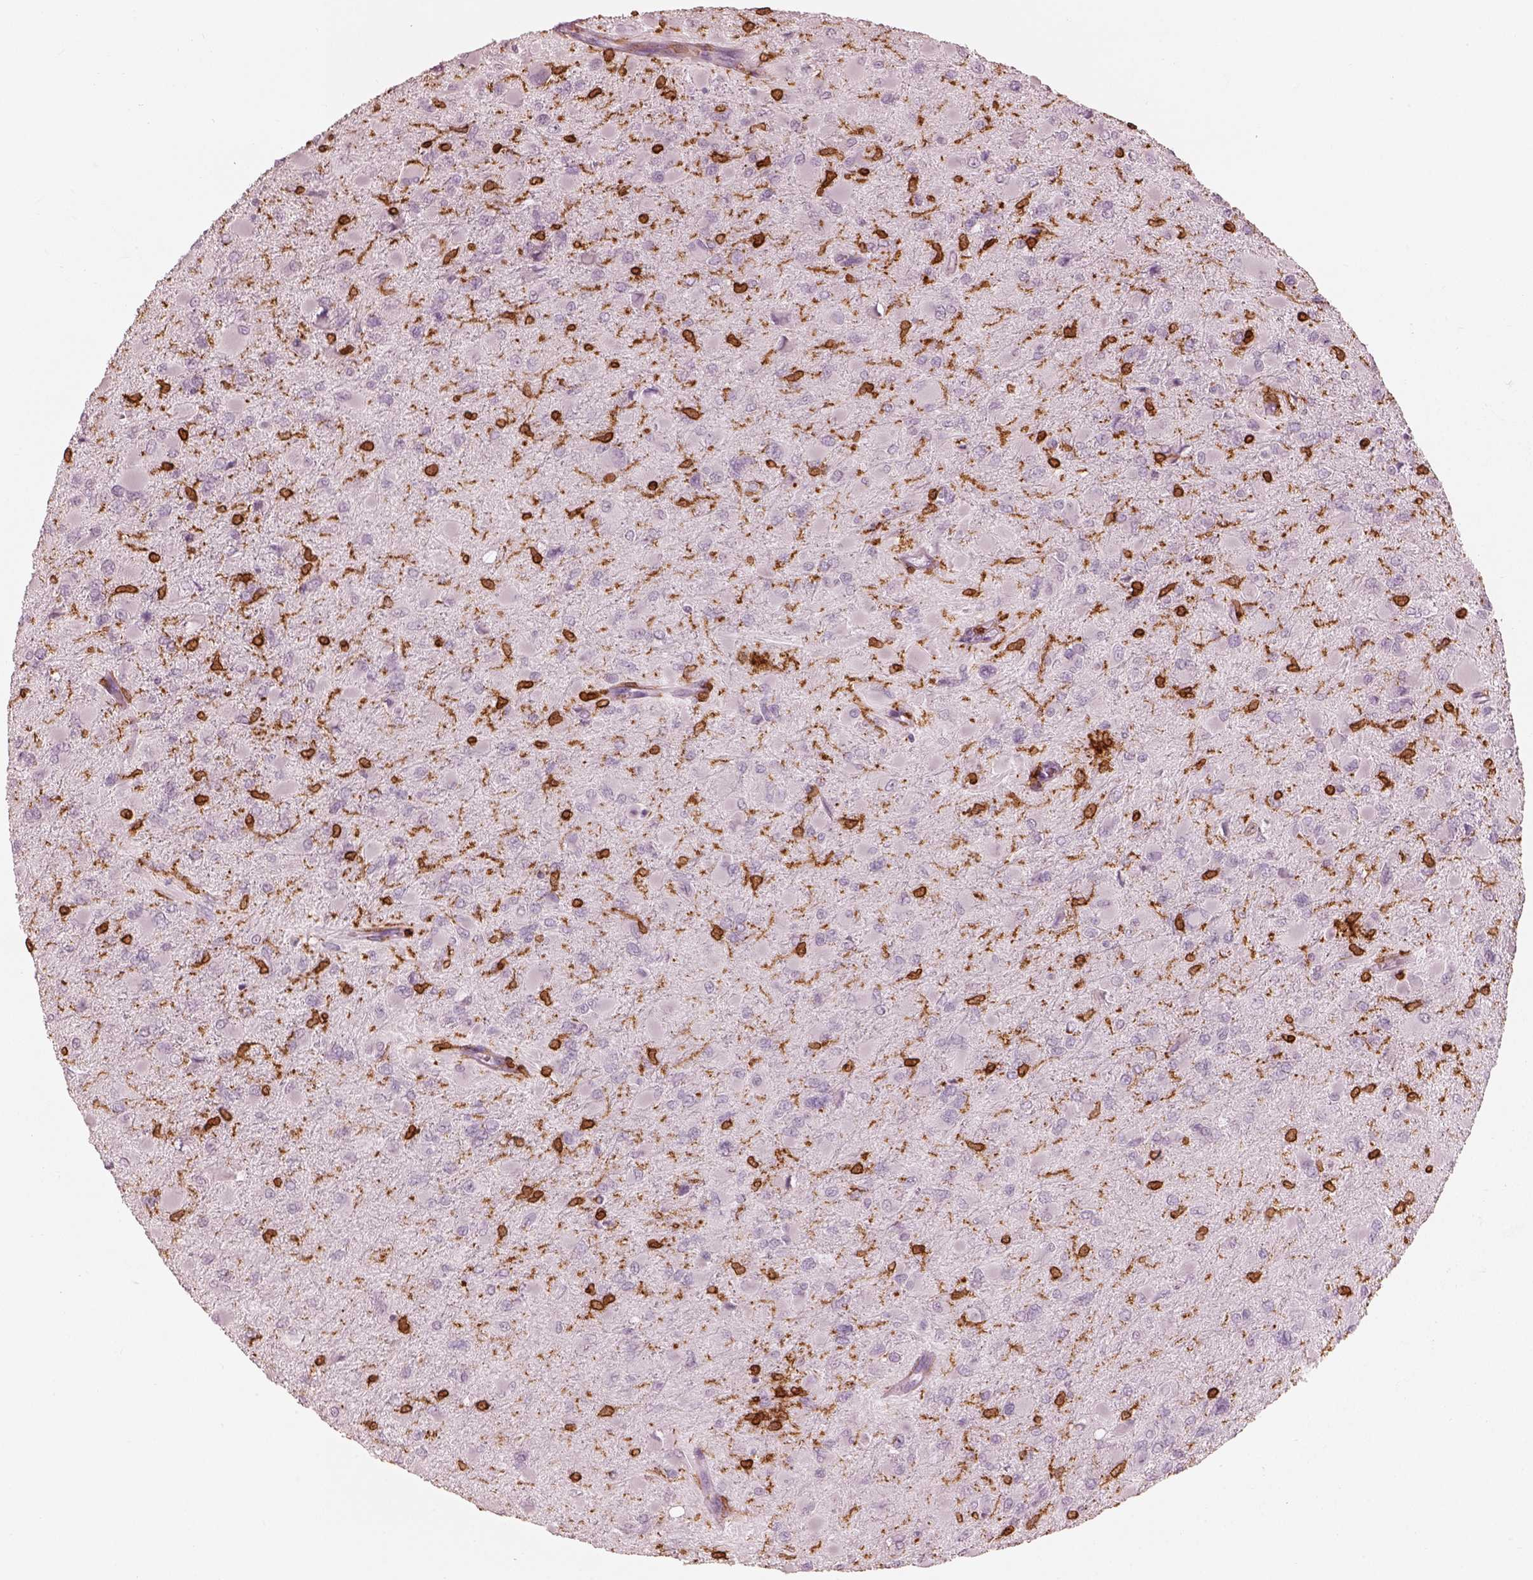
{"staining": {"intensity": "negative", "quantity": "none", "location": "none"}, "tissue": "glioma", "cell_type": "Tumor cells", "image_type": "cancer", "snomed": [{"axis": "morphology", "description": "Glioma, malignant, High grade"}, {"axis": "topography", "description": "Cerebral cortex"}], "caption": "This is a photomicrograph of immunohistochemistry staining of malignant high-grade glioma, which shows no staining in tumor cells.", "gene": "ALOX5", "patient": {"sex": "female", "age": 36}}